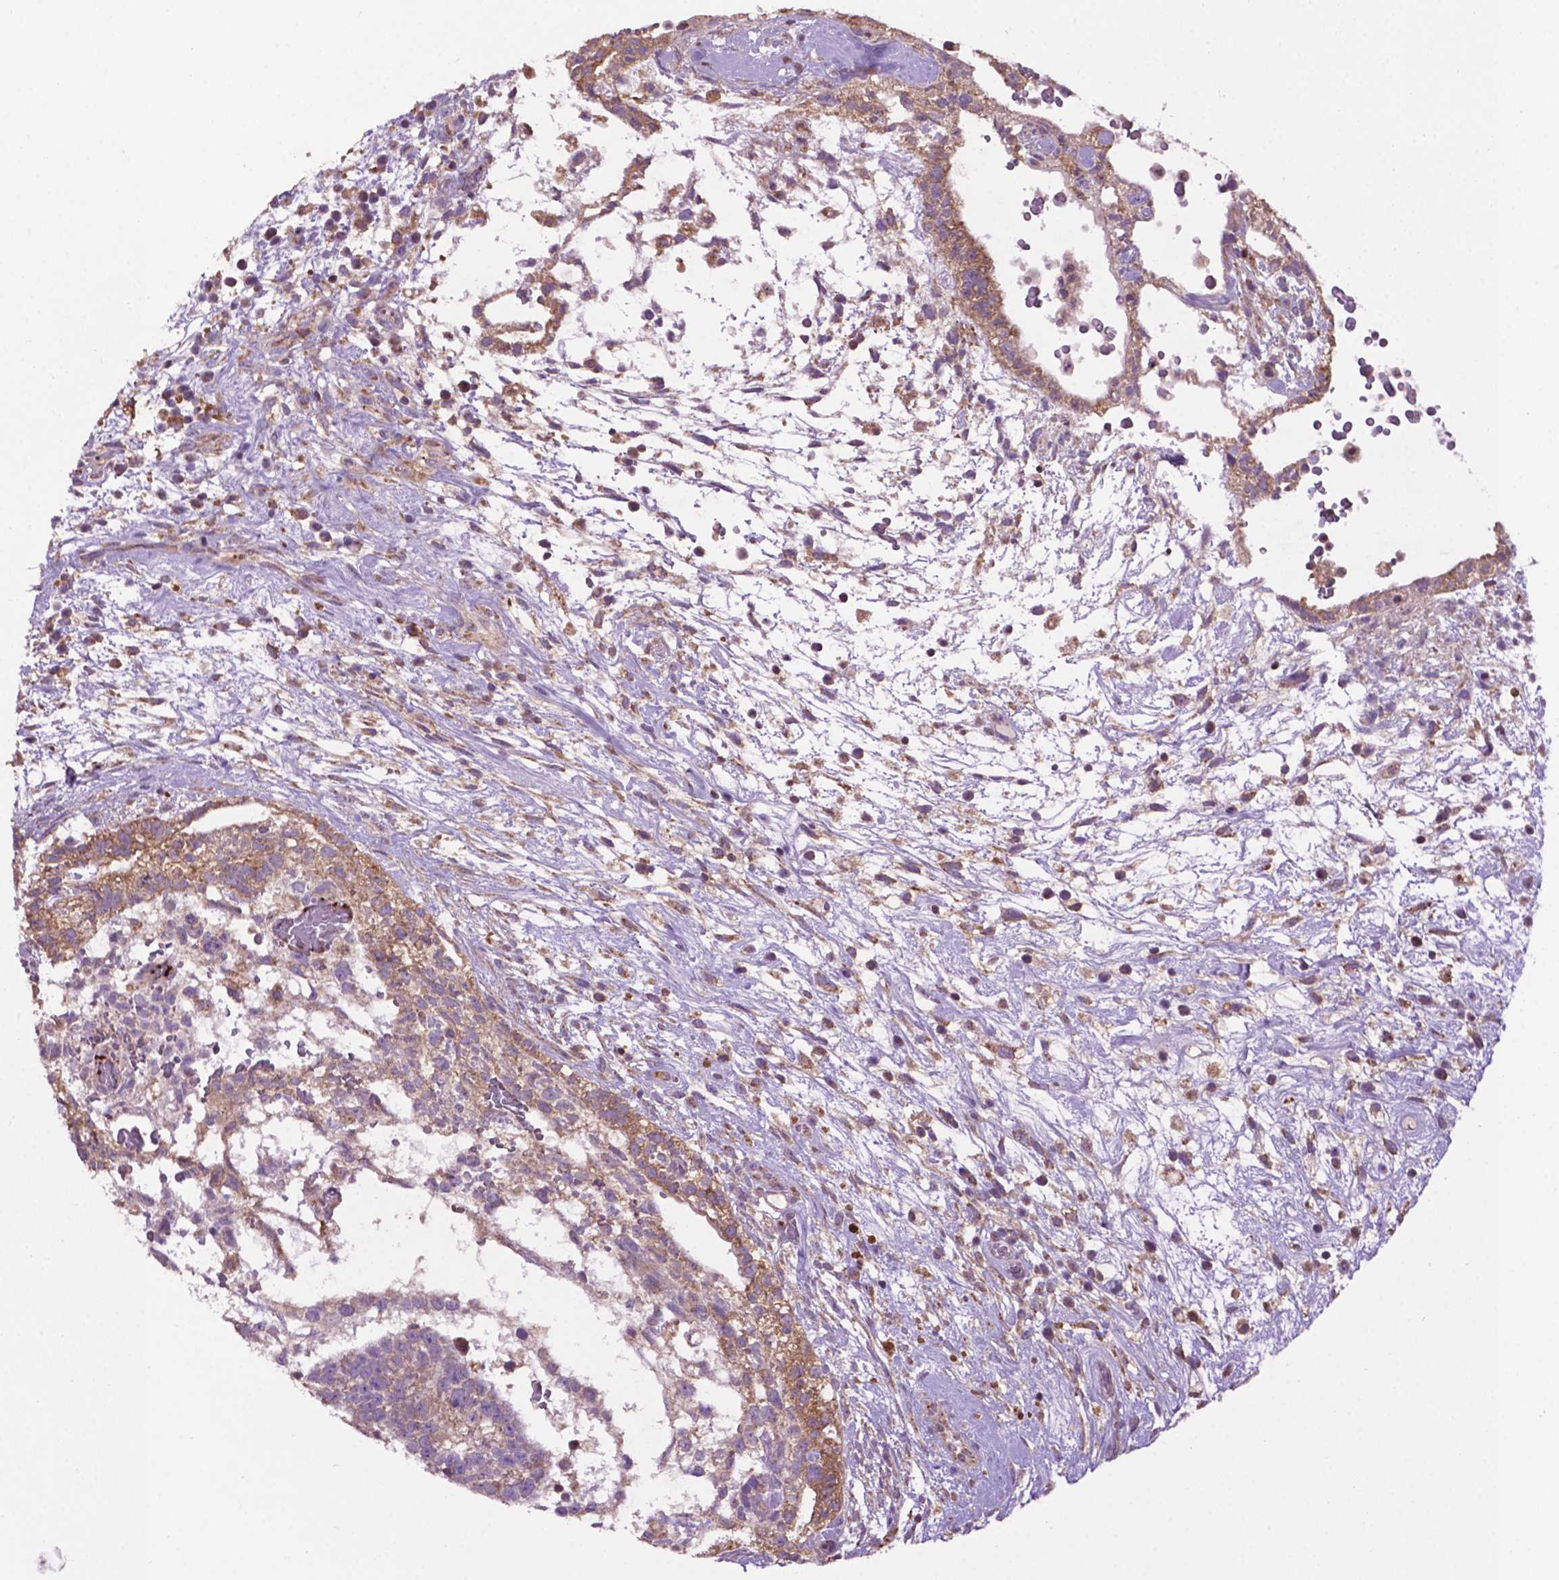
{"staining": {"intensity": "moderate", "quantity": "25%-75%", "location": "cytoplasmic/membranous"}, "tissue": "testis cancer", "cell_type": "Tumor cells", "image_type": "cancer", "snomed": [{"axis": "morphology", "description": "Normal tissue, NOS"}, {"axis": "morphology", "description": "Carcinoma, Embryonal, NOS"}, {"axis": "topography", "description": "Testis"}], "caption": "This is an image of immunohistochemistry staining of embryonal carcinoma (testis), which shows moderate staining in the cytoplasmic/membranous of tumor cells.", "gene": "SPNS2", "patient": {"sex": "male", "age": 32}}